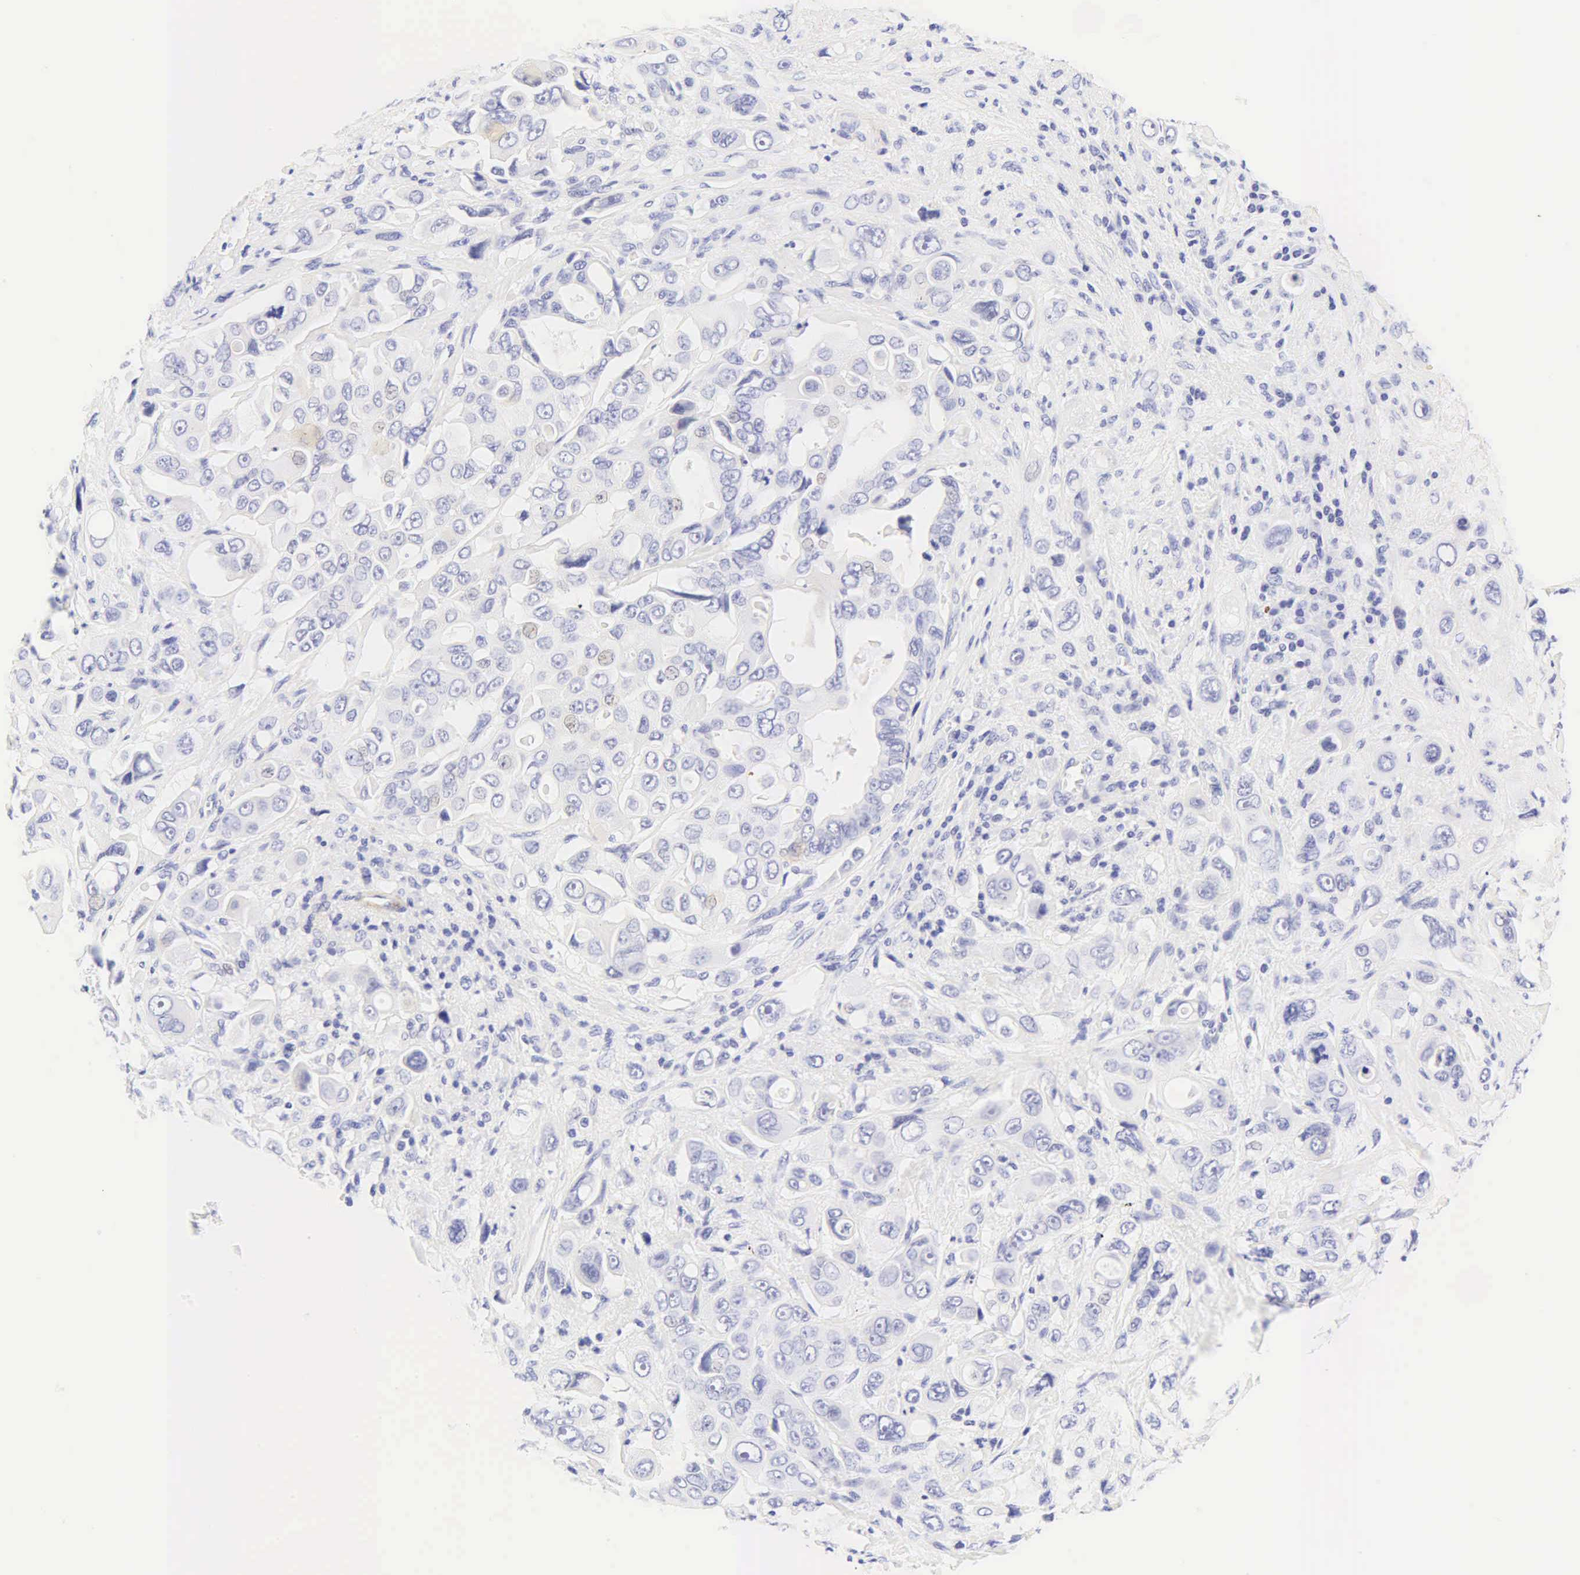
{"staining": {"intensity": "negative", "quantity": "none", "location": "none"}, "tissue": "liver cancer", "cell_type": "Tumor cells", "image_type": "cancer", "snomed": [{"axis": "morphology", "description": "Cholangiocarcinoma"}, {"axis": "topography", "description": "Liver"}], "caption": "Tumor cells are negative for brown protein staining in cholangiocarcinoma (liver).", "gene": "DES", "patient": {"sex": "female", "age": 79}}